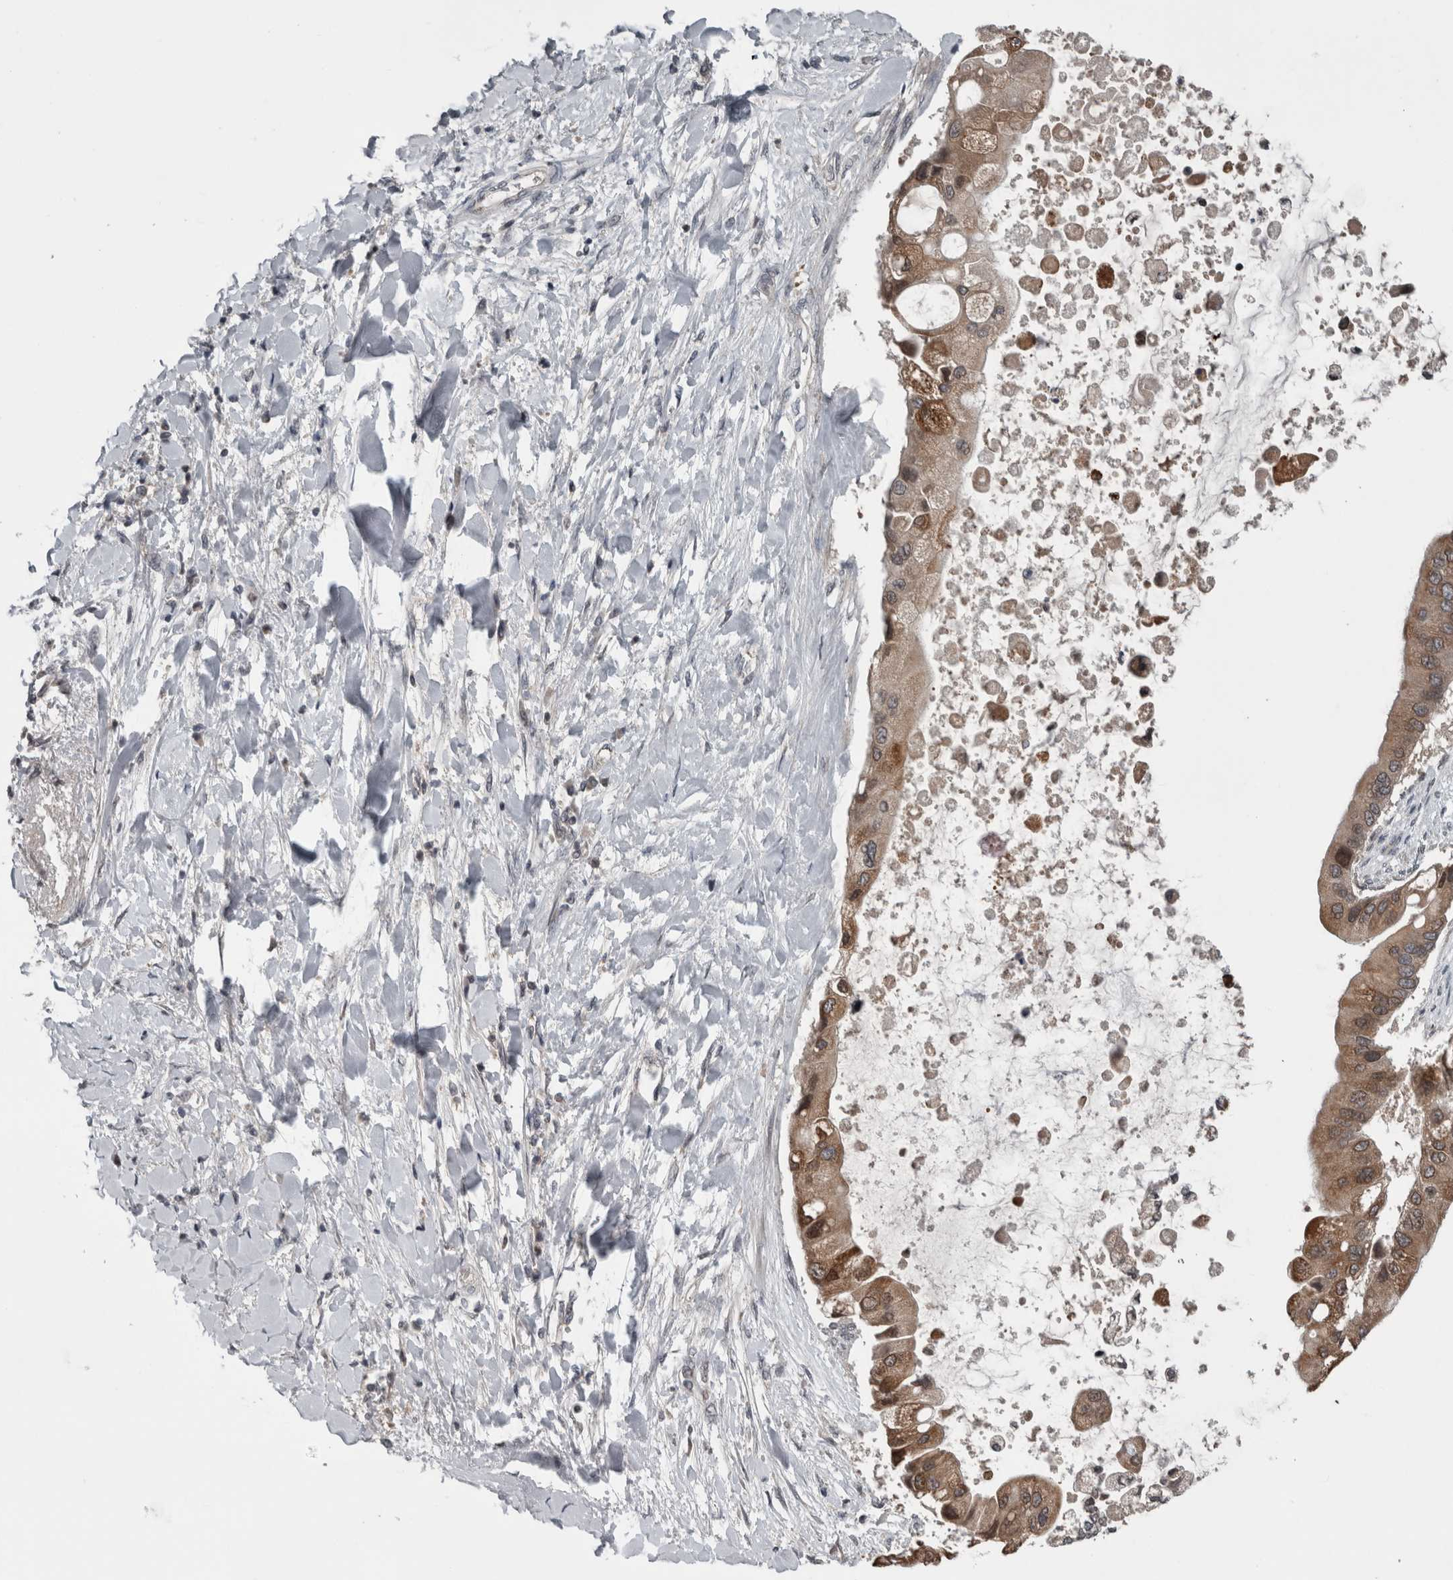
{"staining": {"intensity": "weak", "quantity": ">75%", "location": "cytoplasmic/membranous,nuclear"}, "tissue": "liver cancer", "cell_type": "Tumor cells", "image_type": "cancer", "snomed": [{"axis": "morphology", "description": "Cholangiocarcinoma"}, {"axis": "topography", "description": "Liver"}], "caption": "The immunohistochemical stain labels weak cytoplasmic/membranous and nuclear expression in tumor cells of liver cancer (cholangiocarcinoma) tissue. Using DAB (brown) and hematoxylin (blue) stains, captured at high magnification using brightfield microscopy.", "gene": "ENY2", "patient": {"sex": "male", "age": 50}}